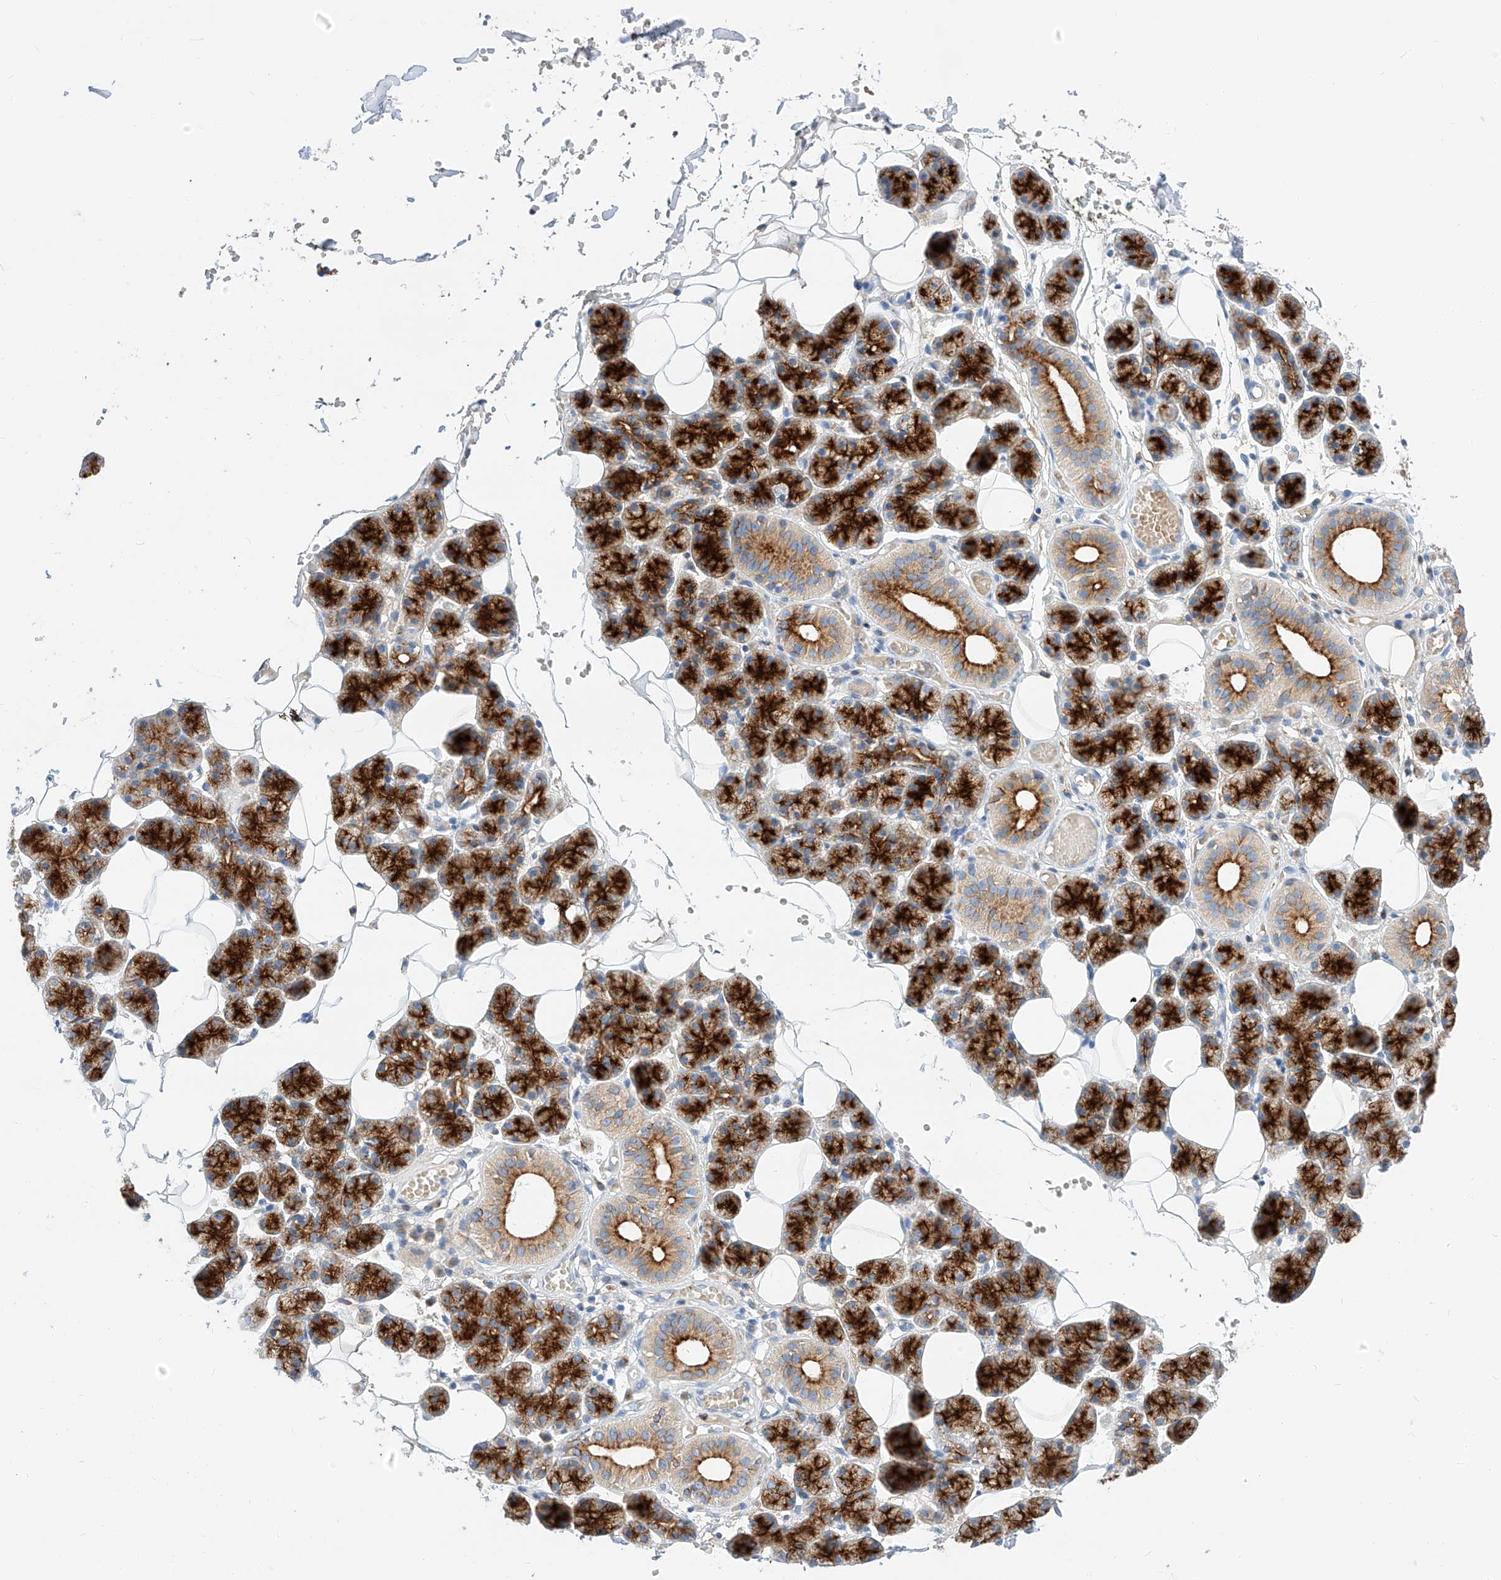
{"staining": {"intensity": "strong", "quantity": ">75%", "location": "cytoplasmic/membranous"}, "tissue": "salivary gland", "cell_type": "Glandular cells", "image_type": "normal", "snomed": [{"axis": "morphology", "description": "Normal tissue, NOS"}, {"axis": "topography", "description": "Salivary gland"}], "caption": "Immunohistochemical staining of benign human salivary gland demonstrates high levels of strong cytoplasmic/membranous expression in approximately >75% of glandular cells. (DAB IHC with brightfield microscopy, high magnification).", "gene": "MAP7", "patient": {"sex": "female", "age": 33}}